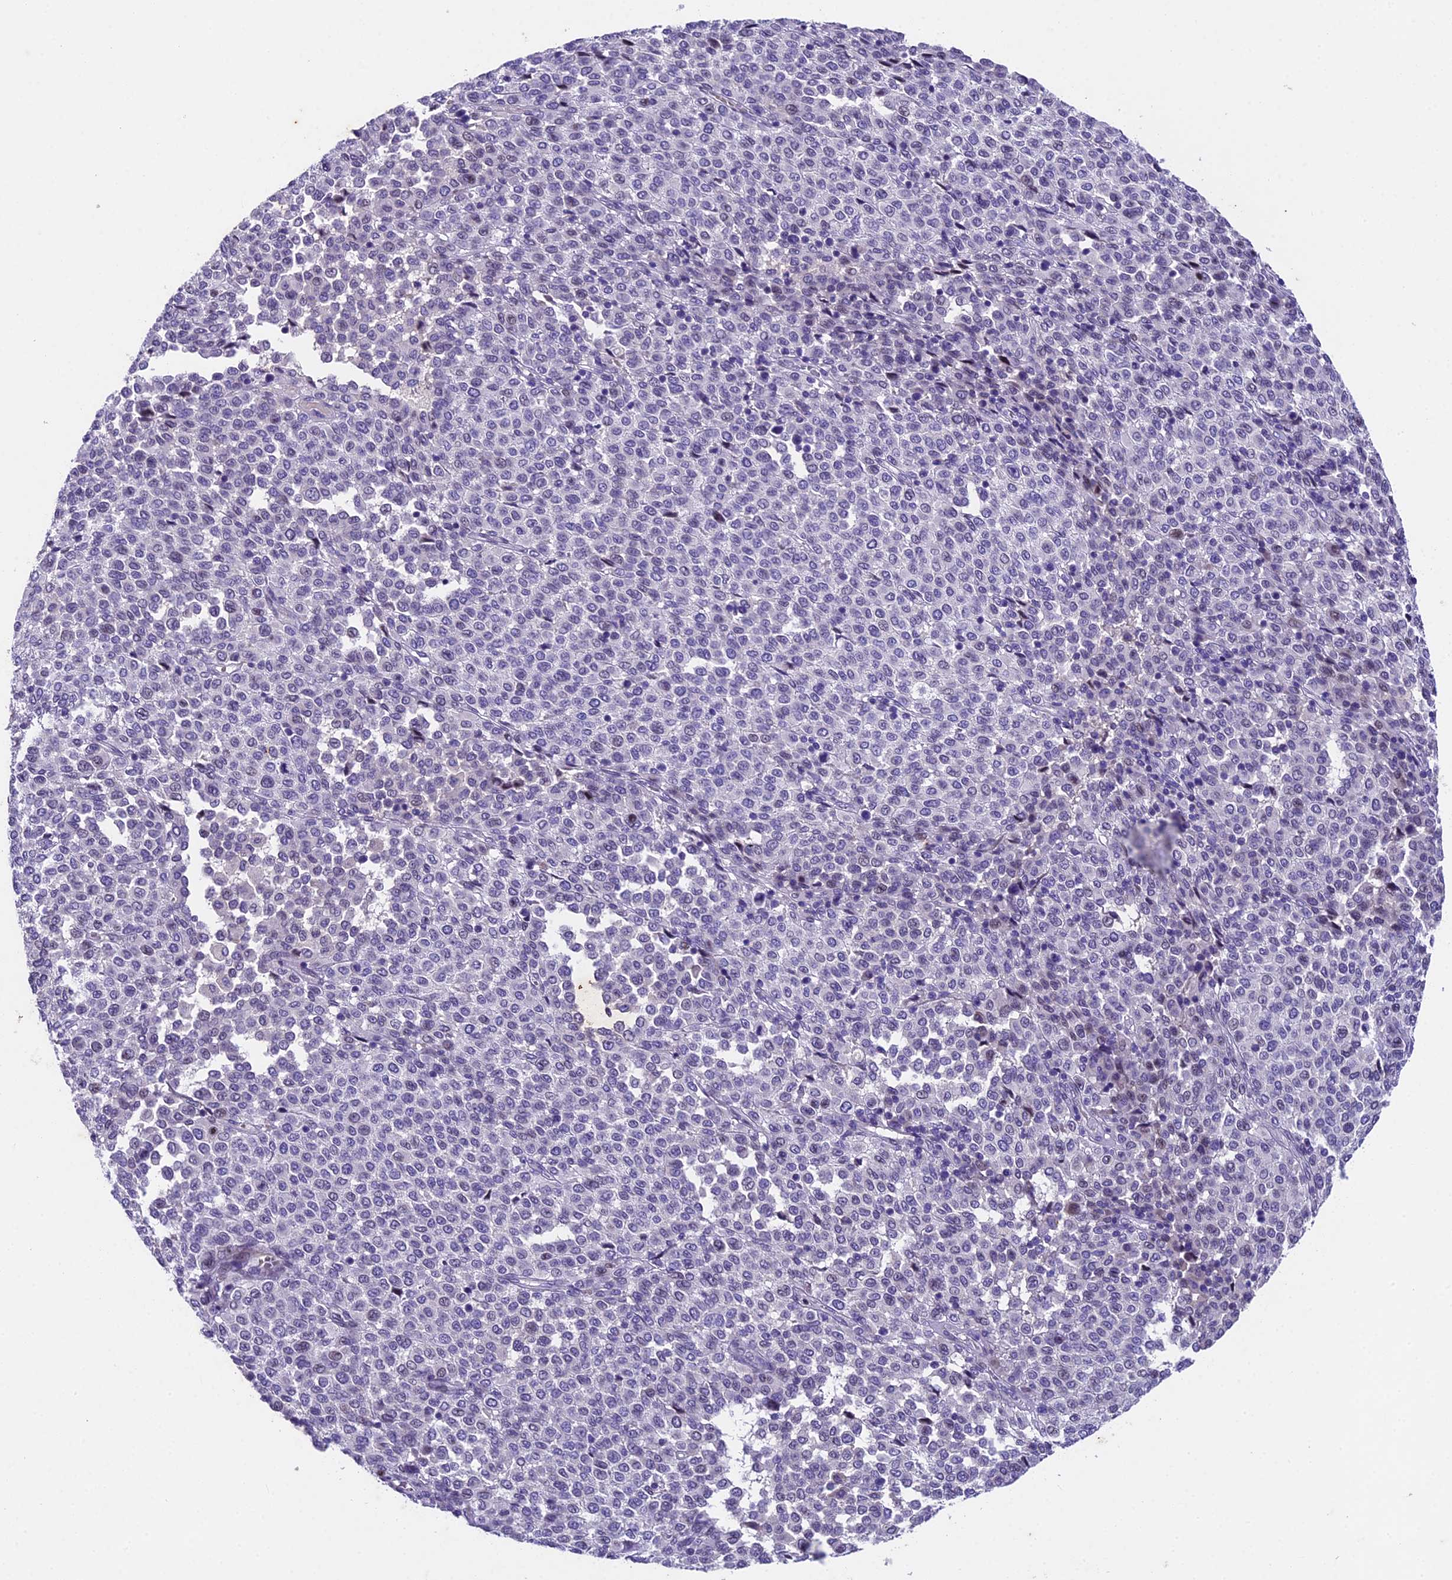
{"staining": {"intensity": "negative", "quantity": "none", "location": "none"}, "tissue": "melanoma", "cell_type": "Tumor cells", "image_type": "cancer", "snomed": [{"axis": "morphology", "description": "Malignant melanoma, Metastatic site"}, {"axis": "topography", "description": "Pancreas"}], "caption": "Image shows no significant protein expression in tumor cells of melanoma.", "gene": "IFT140", "patient": {"sex": "female", "age": 30}}